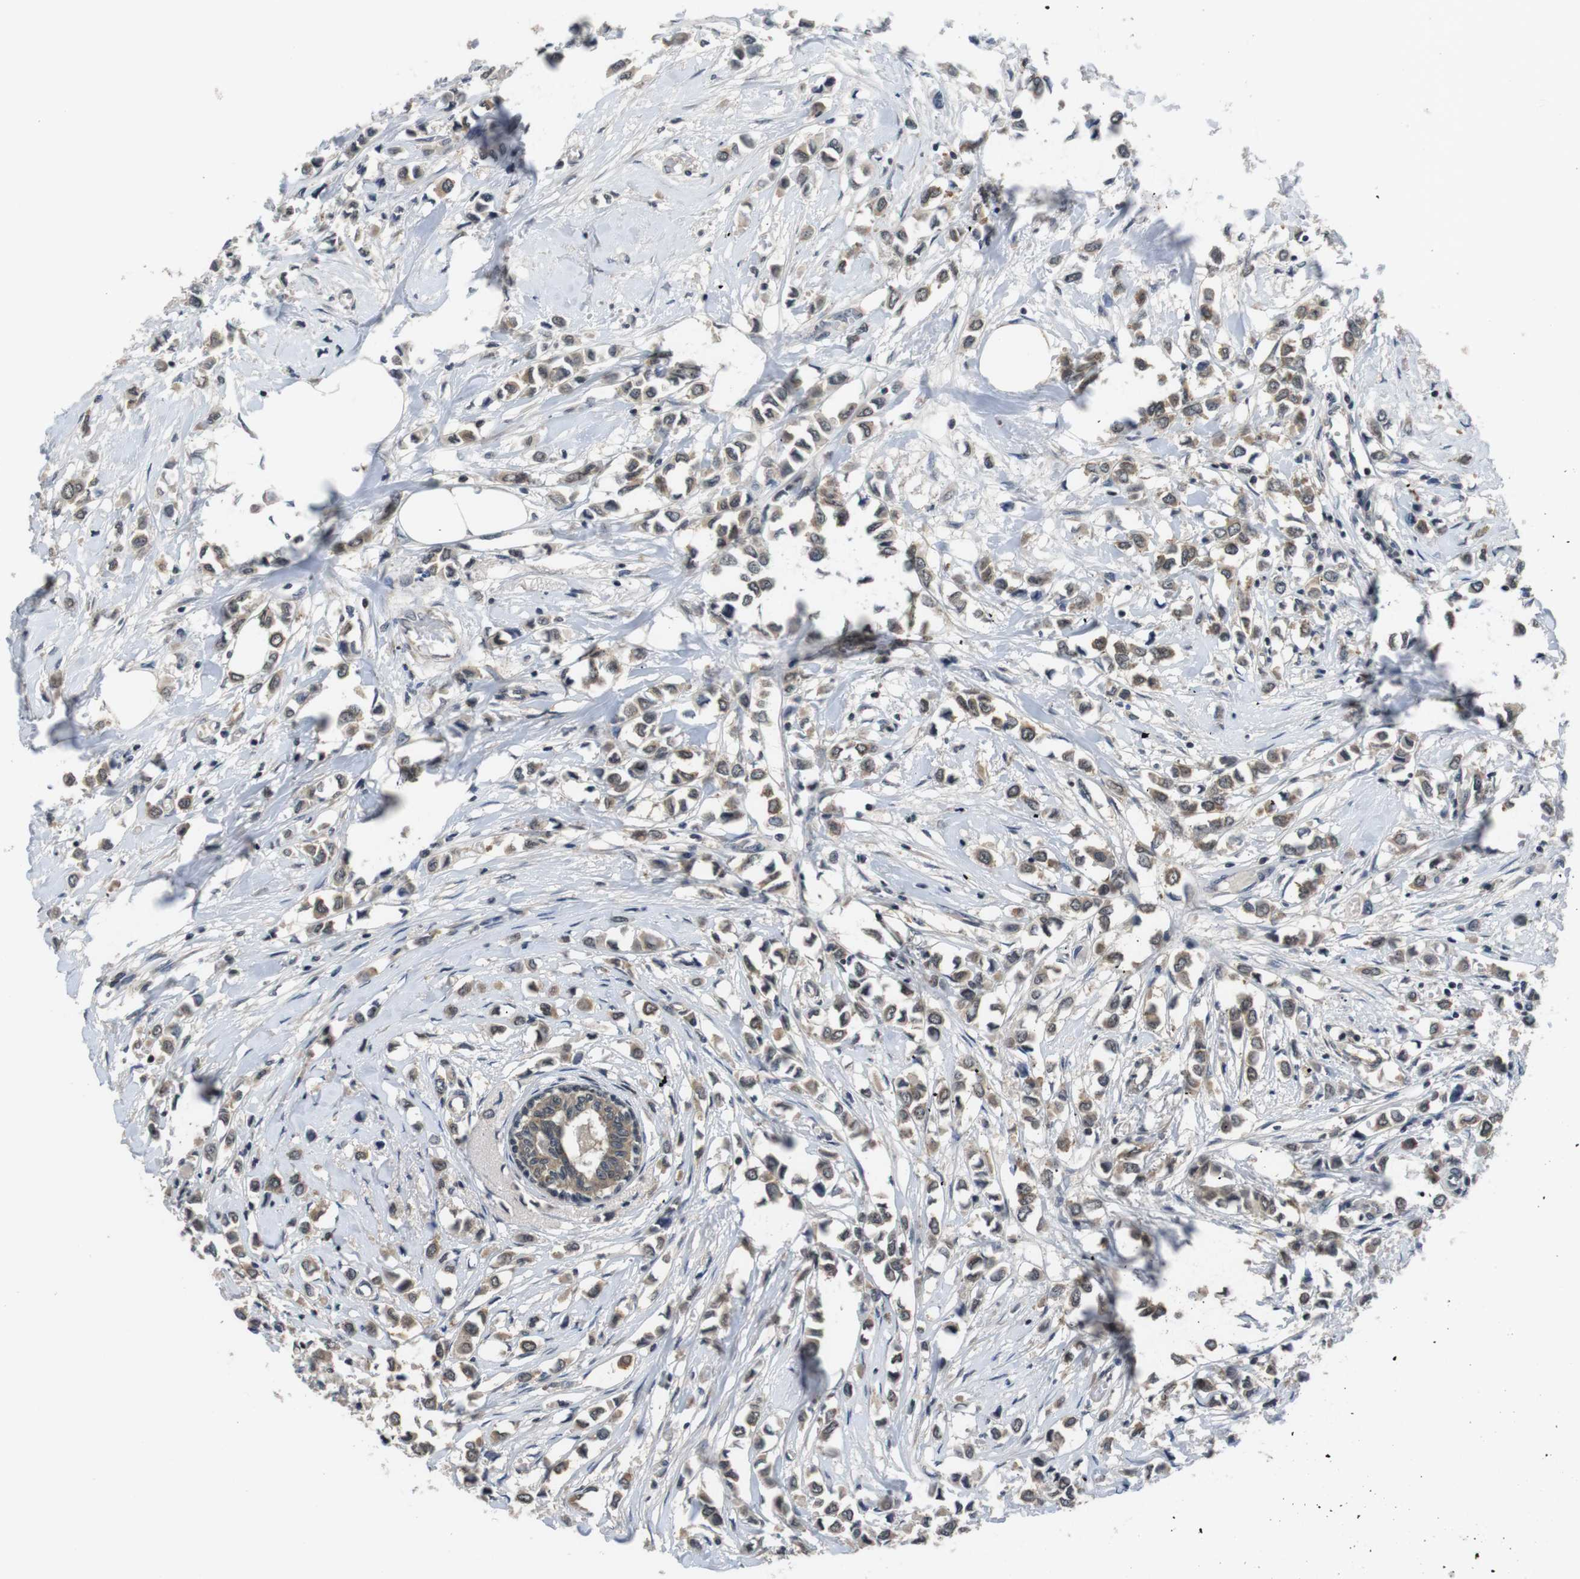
{"staining": {"intensity": "weak", "quantity": ">75%", "location": "cytoplasmic/membranous"}, "tissue": "breast cancer", "cell_type": "Tumor cells", "image_type": "cancer", "snomed": [{"axis": "morphology", "description": "Lobular carcinoma"}, {"axis": "topography", "description": "Breast"}], "caption": "Immunohistochemistry (IHC) histopathology image of human breast cancer (lobular carcinoma) stained for a protein (brown), which reveals low levels of weak cytoplasmic/membranous positivity in about >75% of tumor cells.", "gene": "FADD", "patient": {"sex": "female", "age": 51}}